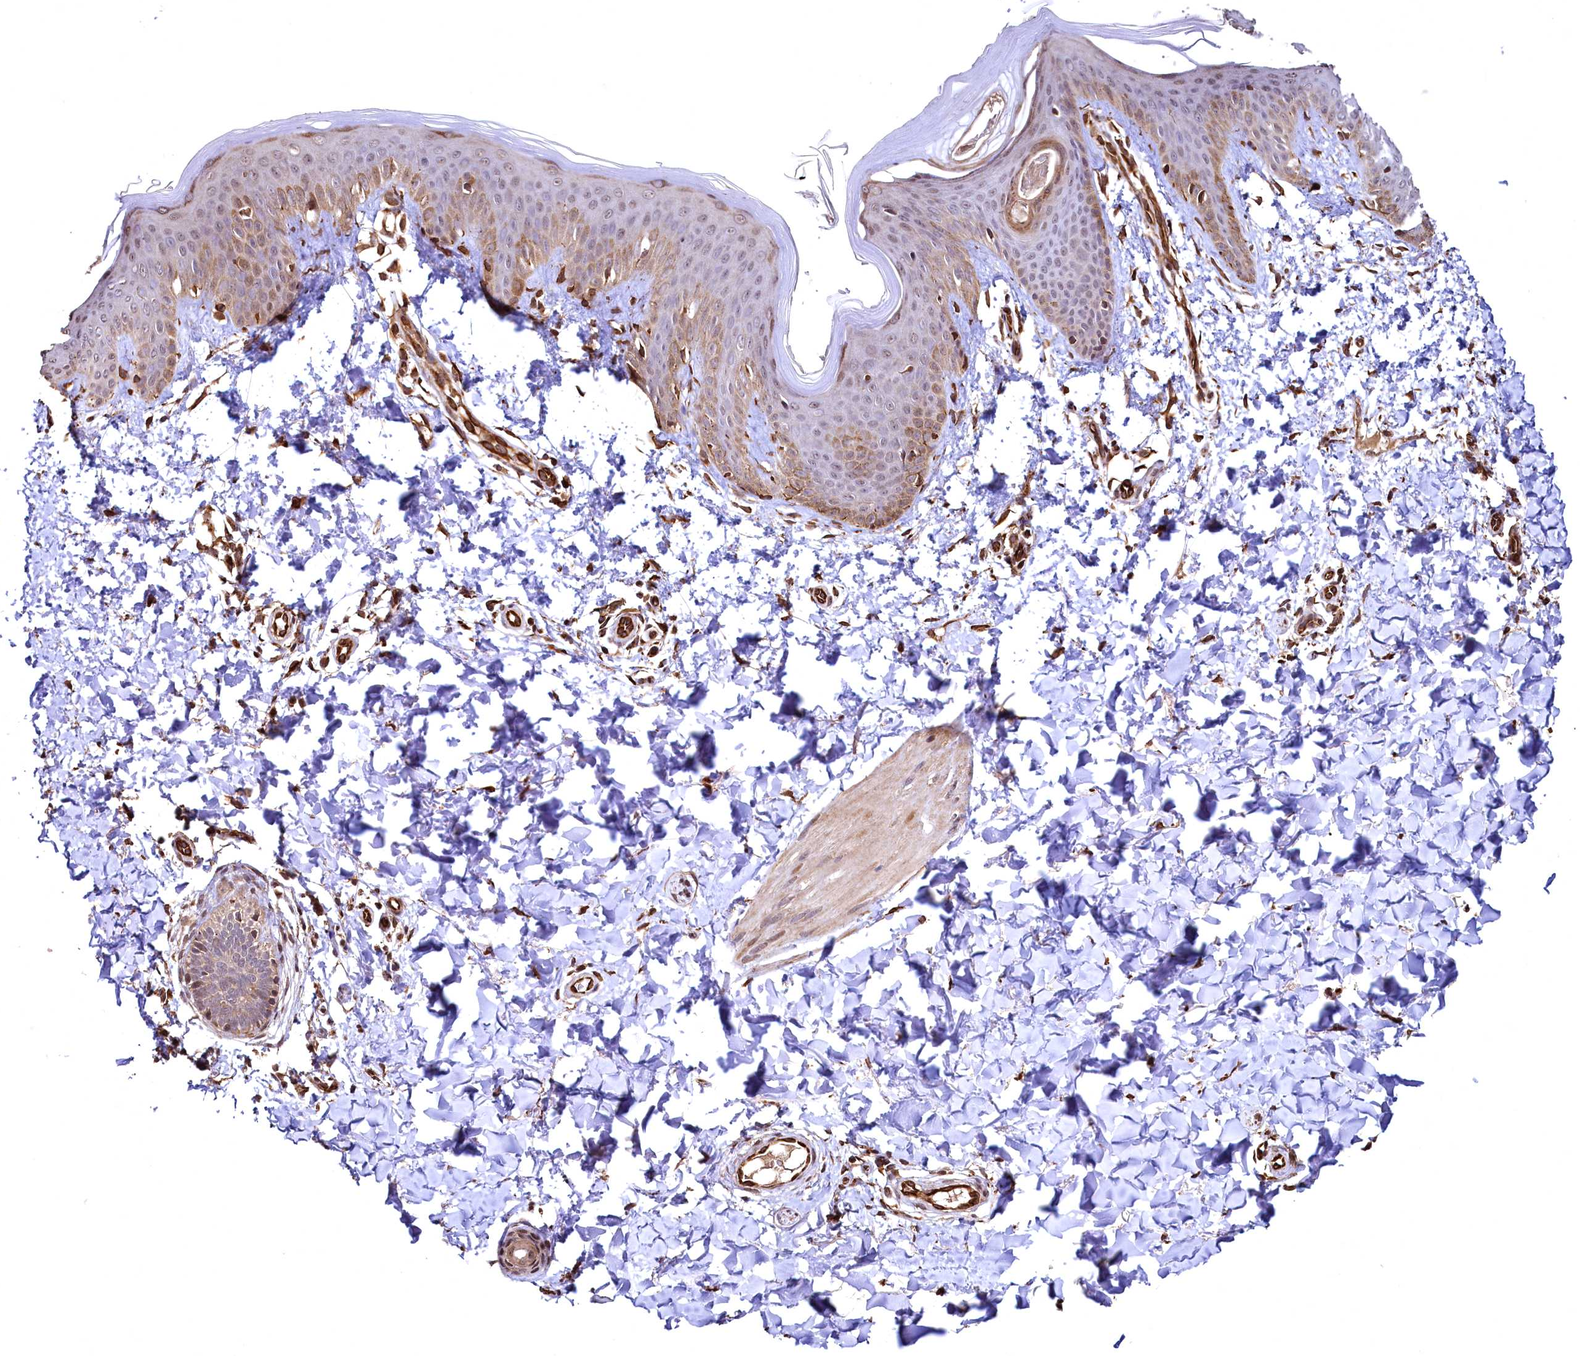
{"staining": {"intensity": "moderate", "quantity": ">75%", "location": "cytoplasmic/membranous"}, "tissue": "skin", "cell_type": "Fibroblasts", "image_type": "normal", "snomed": [{"axis": "morphology", "description": "Normal tissue, NOS"}, {"axis": "topography", "description": "Skin"}], "caption": "This histopathology image reveals unremarkable skin stained with immunohistochemistry to label a protein in brown. The cytoplasmic/membranous of fibroblasts show moderate positivity for the protein. Nuclei are counter-stained blue.", "gene": "TBCEL", "patient": {"sex": "male", "age": 36}}